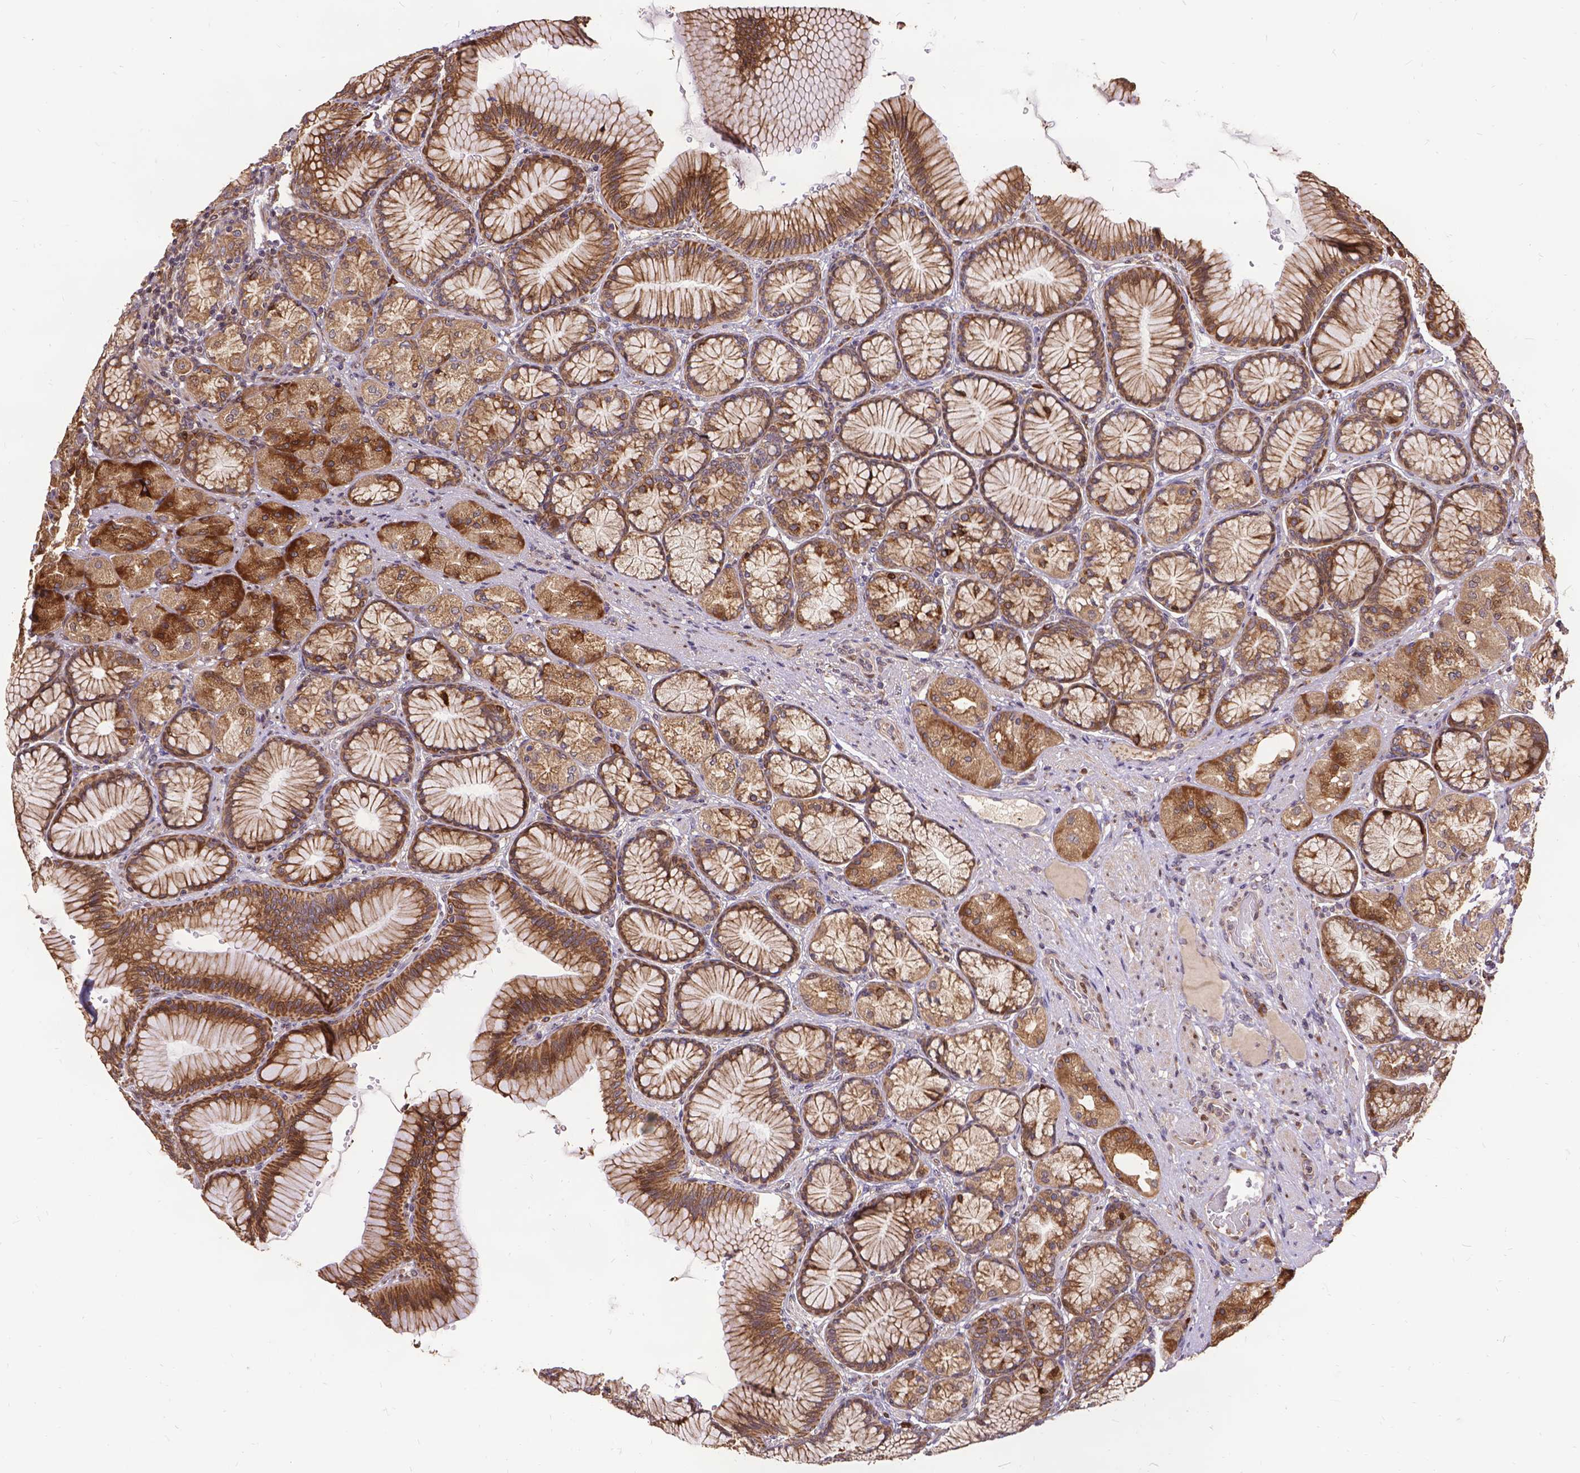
{"staining": {"intensity": "moderate", "quantity": ">75%", "location": "cytoplasmic/membranous"}, "tissue": "stomach", "cell_type": "Glandular cells", "image_type": "normal", "snomed": [{"axis": "morphology", "description": "Normal tissue, NOS"}, {"axis": "morphology", "description": "Adenocarcinoma, NOS"}, {"axis": "morphology", "description": "Adenocarcinoma, High grade"}, {"axis": "topography", "description": "Stomach, upper"}, {"axis": "topography", "description": "Stomach"}], "caption": "The image exhibits a brown stain indicating the presence of a protein in the cytoplasmic/membranous of glandular cells in stomach.", "gene": "DENND6A", "patient": {"sex": "female", "age": 65}}